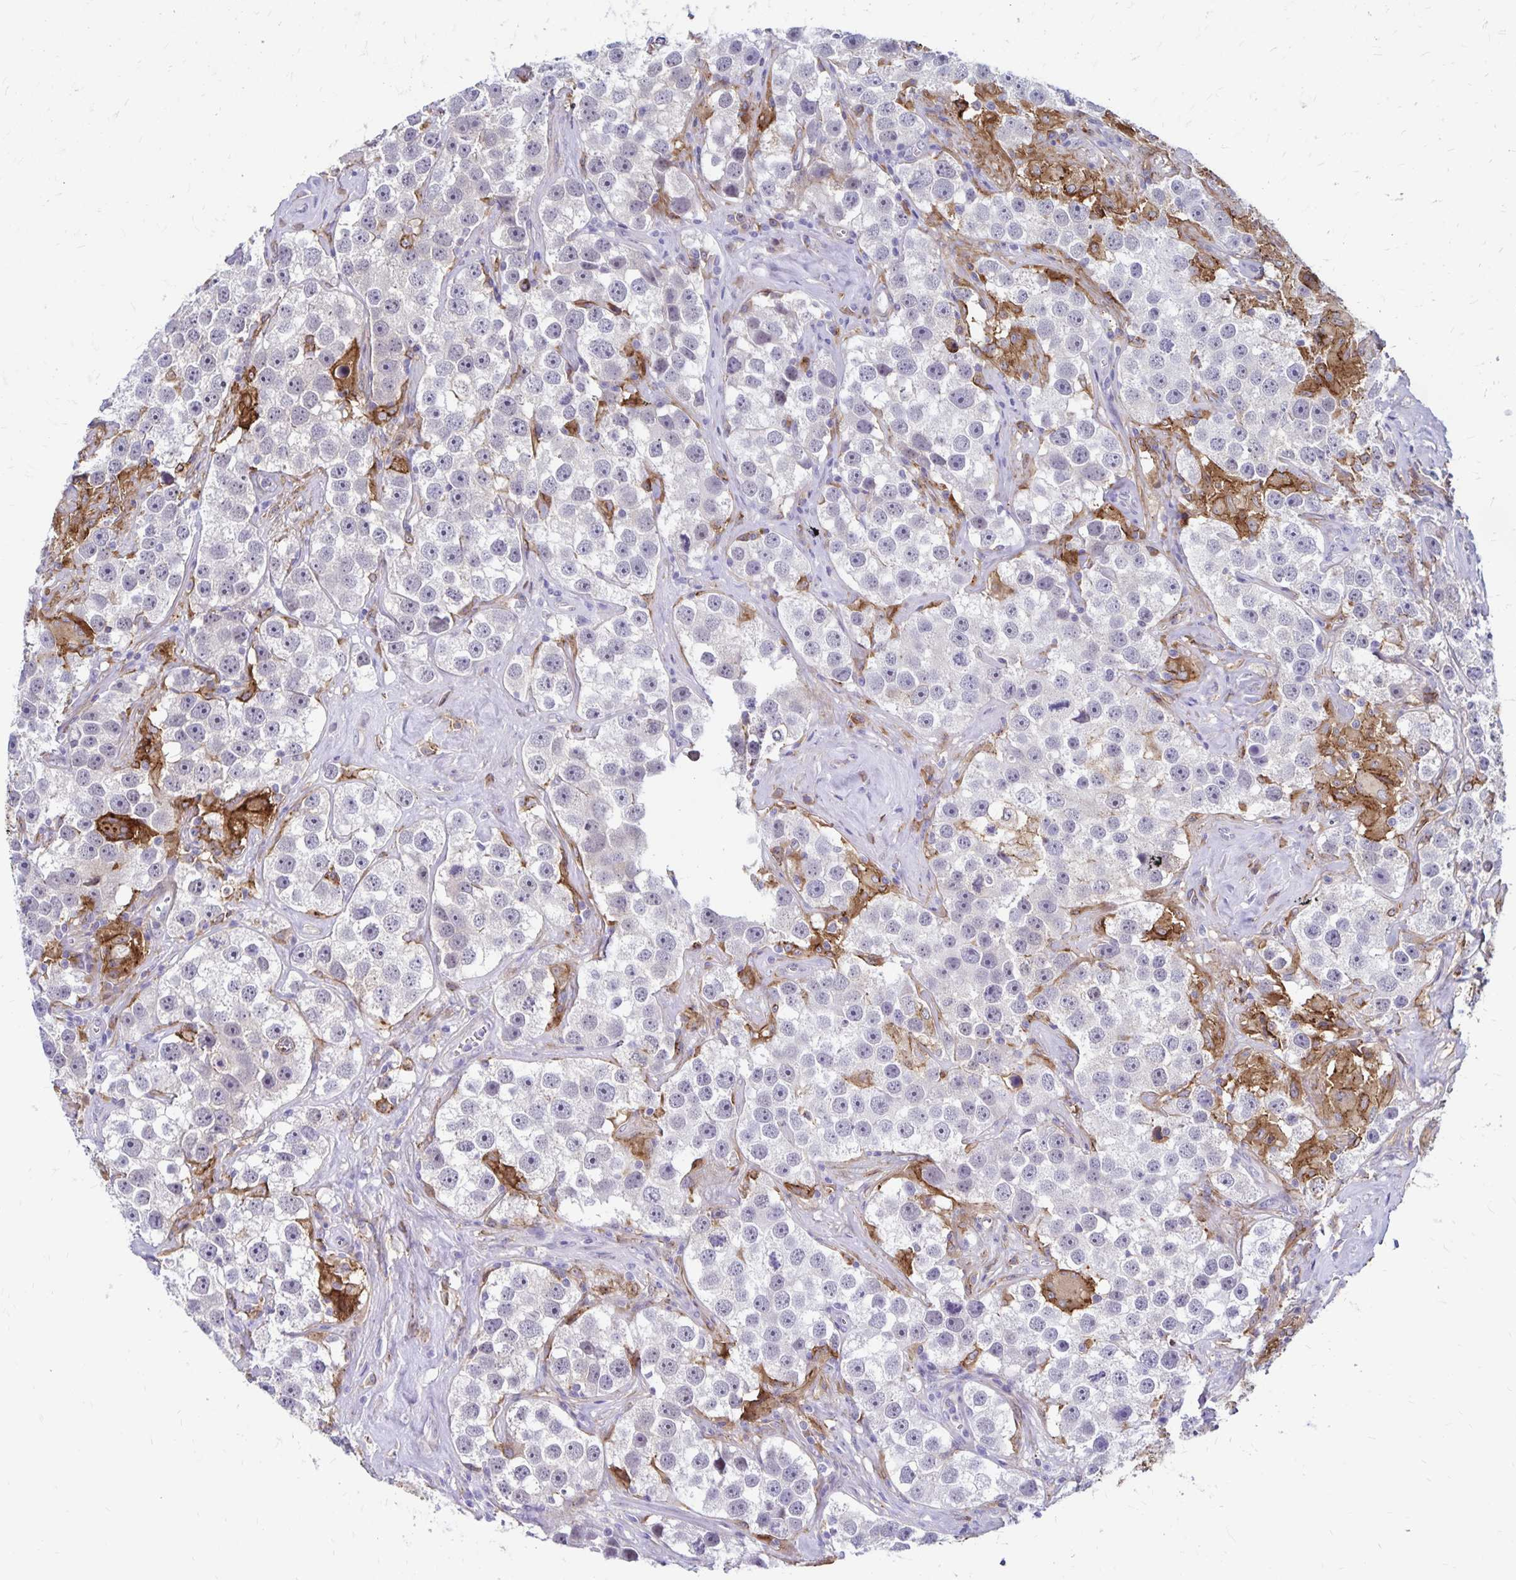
{"staining": {"intensity": "negative", "quantity": "none", "location": "none"}, "tissue": "testis cancer", "cell_type": "Tumor cells", "image_type": "cancer", "snomed": [{"axis": "morphology", "description": "Seminoma, NOS"}, {"axis": "topography", "description": "Testis"}], "caption": "Testis seminoma stained for a protein using immunohistochemistry (IHC) demonstrates no expression tumor cells.", "gene": "TNS3", "patient": {"sex": "male", "age": 49}}